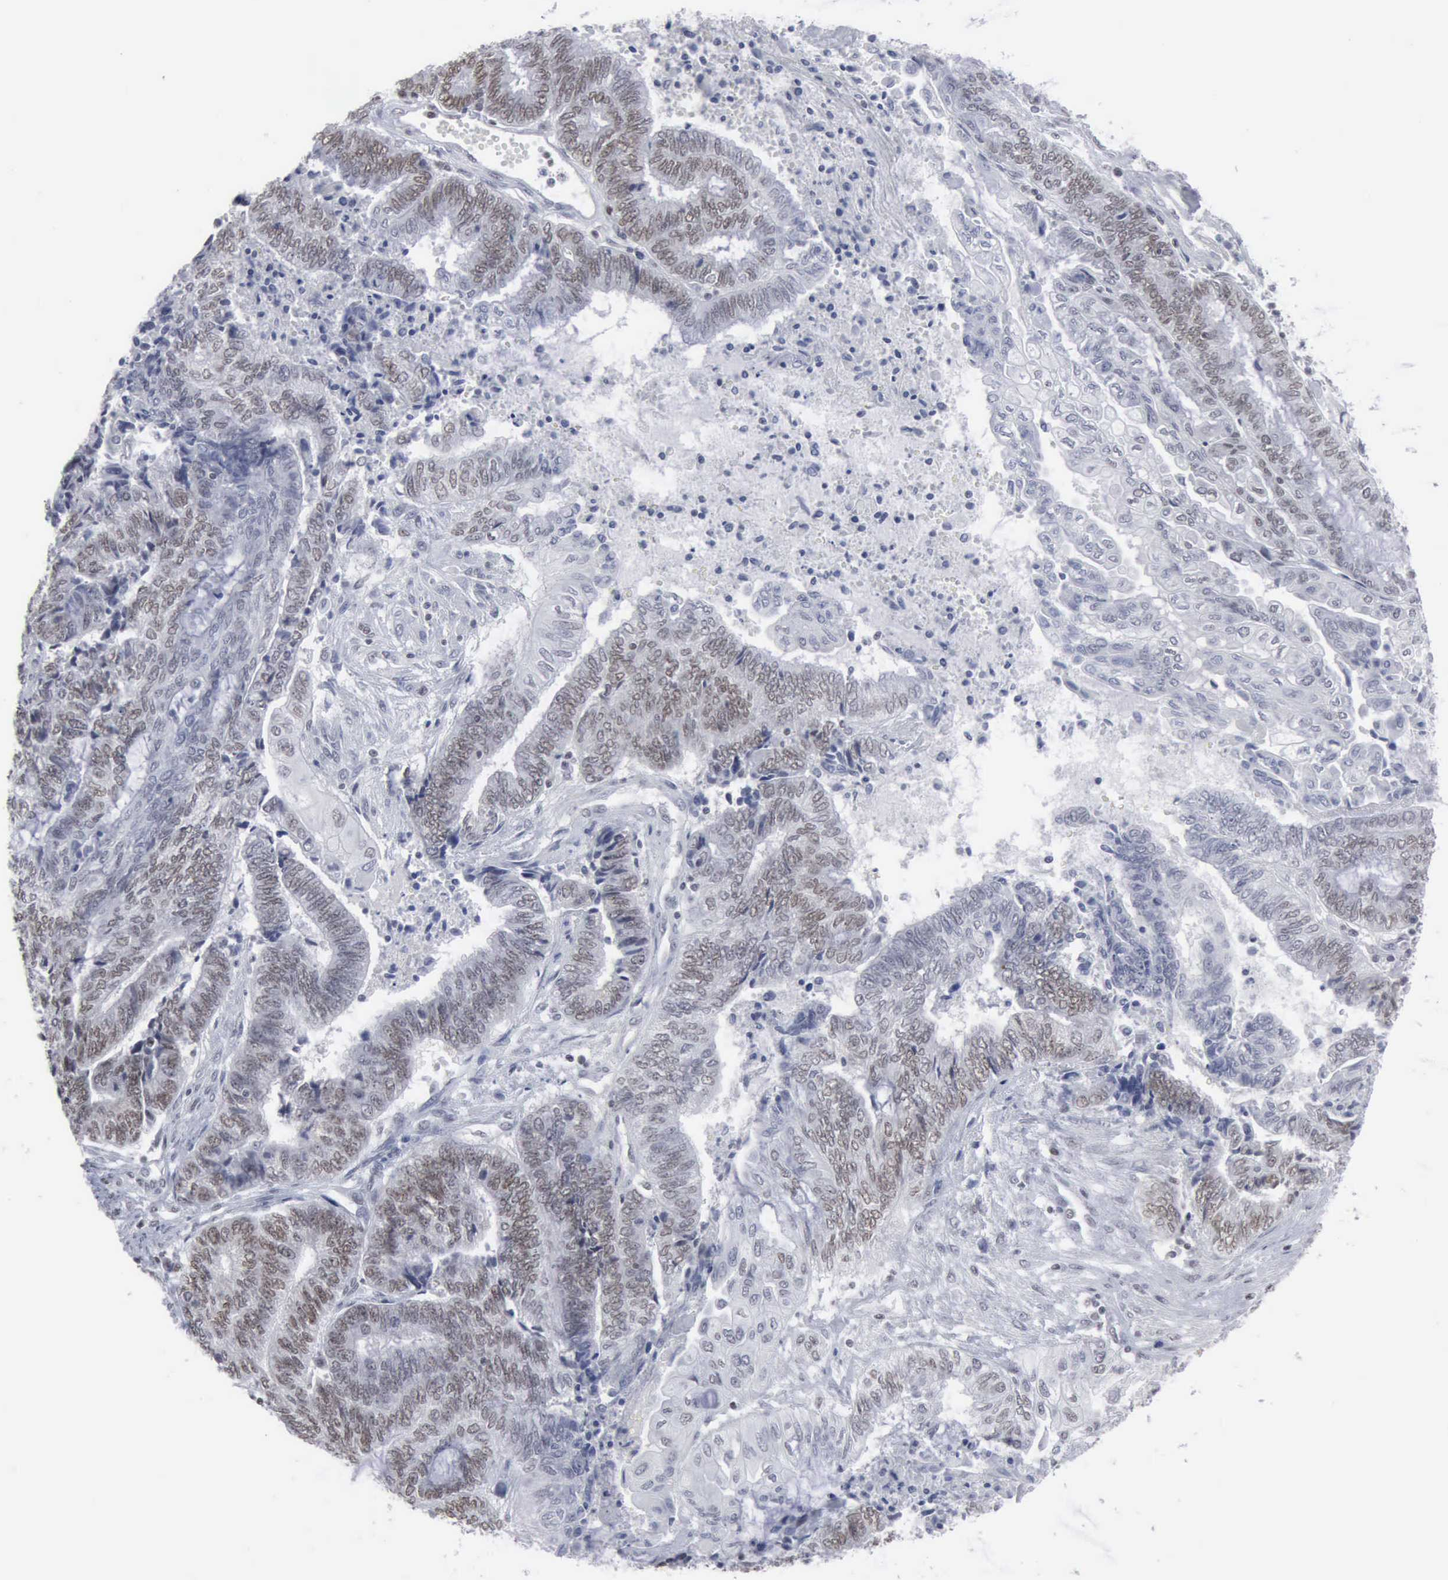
{"staining": {"intensity": "moderate", "quantity": ">75%", "location": "nuclear"}, "tissue": "endometrial cancer", "cell_type": "Tumor cells", "image_type": "cancer", "snomed": [{"axis": "morphology", "description": "Adenocarcinoma, NOS"}, {"axis": "topography", "description": "Uterus"}, {"axis": "topography", "description": "Endometrium"}], "caption": "The micrograph reveals staining of endometrial adenocarcinoma, revealing moderate nuclear protein expression (brown color) within tumor cells. (DAB IHC, brown staining for protein, blue staining for nuclei).", "gene": "XPA", "patient": {"sex": "female", "age": 70}}